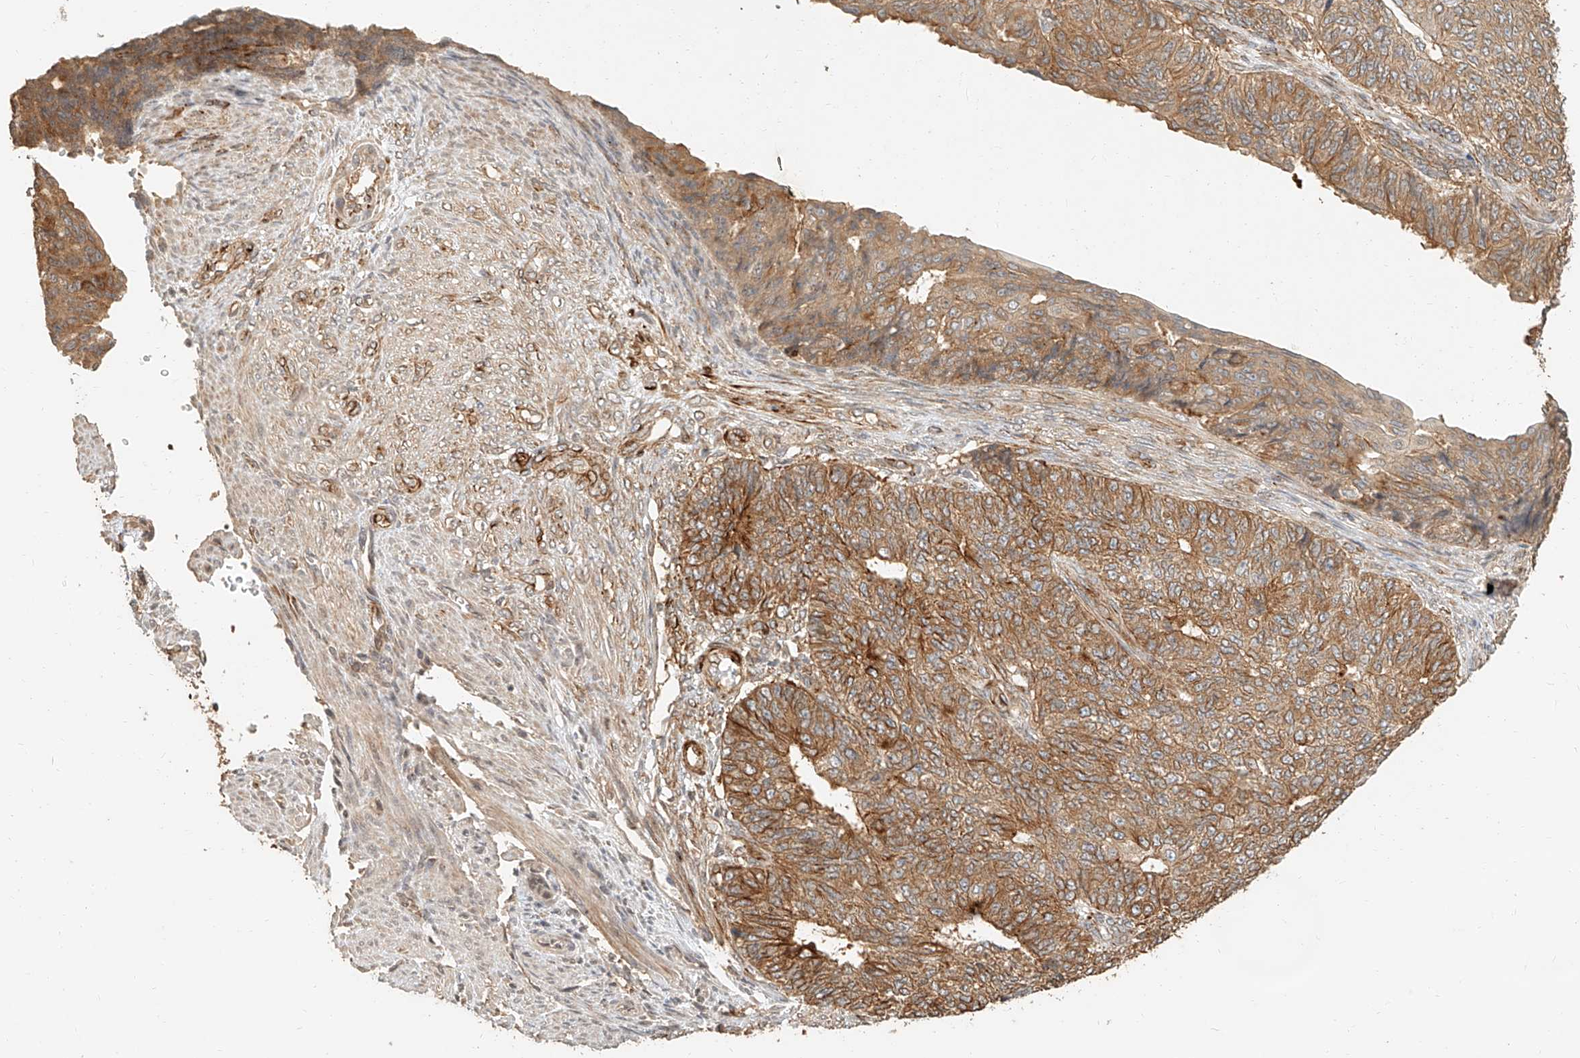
{"staining": {"intensity": "moderate", "quantity": ">75%", "location": "cytoplasmic/membranous"}, "tissue": "endometrial cancer", "cell_type": "Tumor cells", "image_type": "cancer", "snomed": [{"axis": "morphology", "description": "Adenocarcinoma, NOS"}, {"axis": "topography", "description": "Endometrium"}], "caption": "Moderate cytoplasmic/membranous positivity is identified in approximately >75% of tumor cells in adenocarcinoma (endometrial). Nuclei are stained in blue.", "gene": "NAP1L1", "patient": {"sex": "female", "age": 32}}